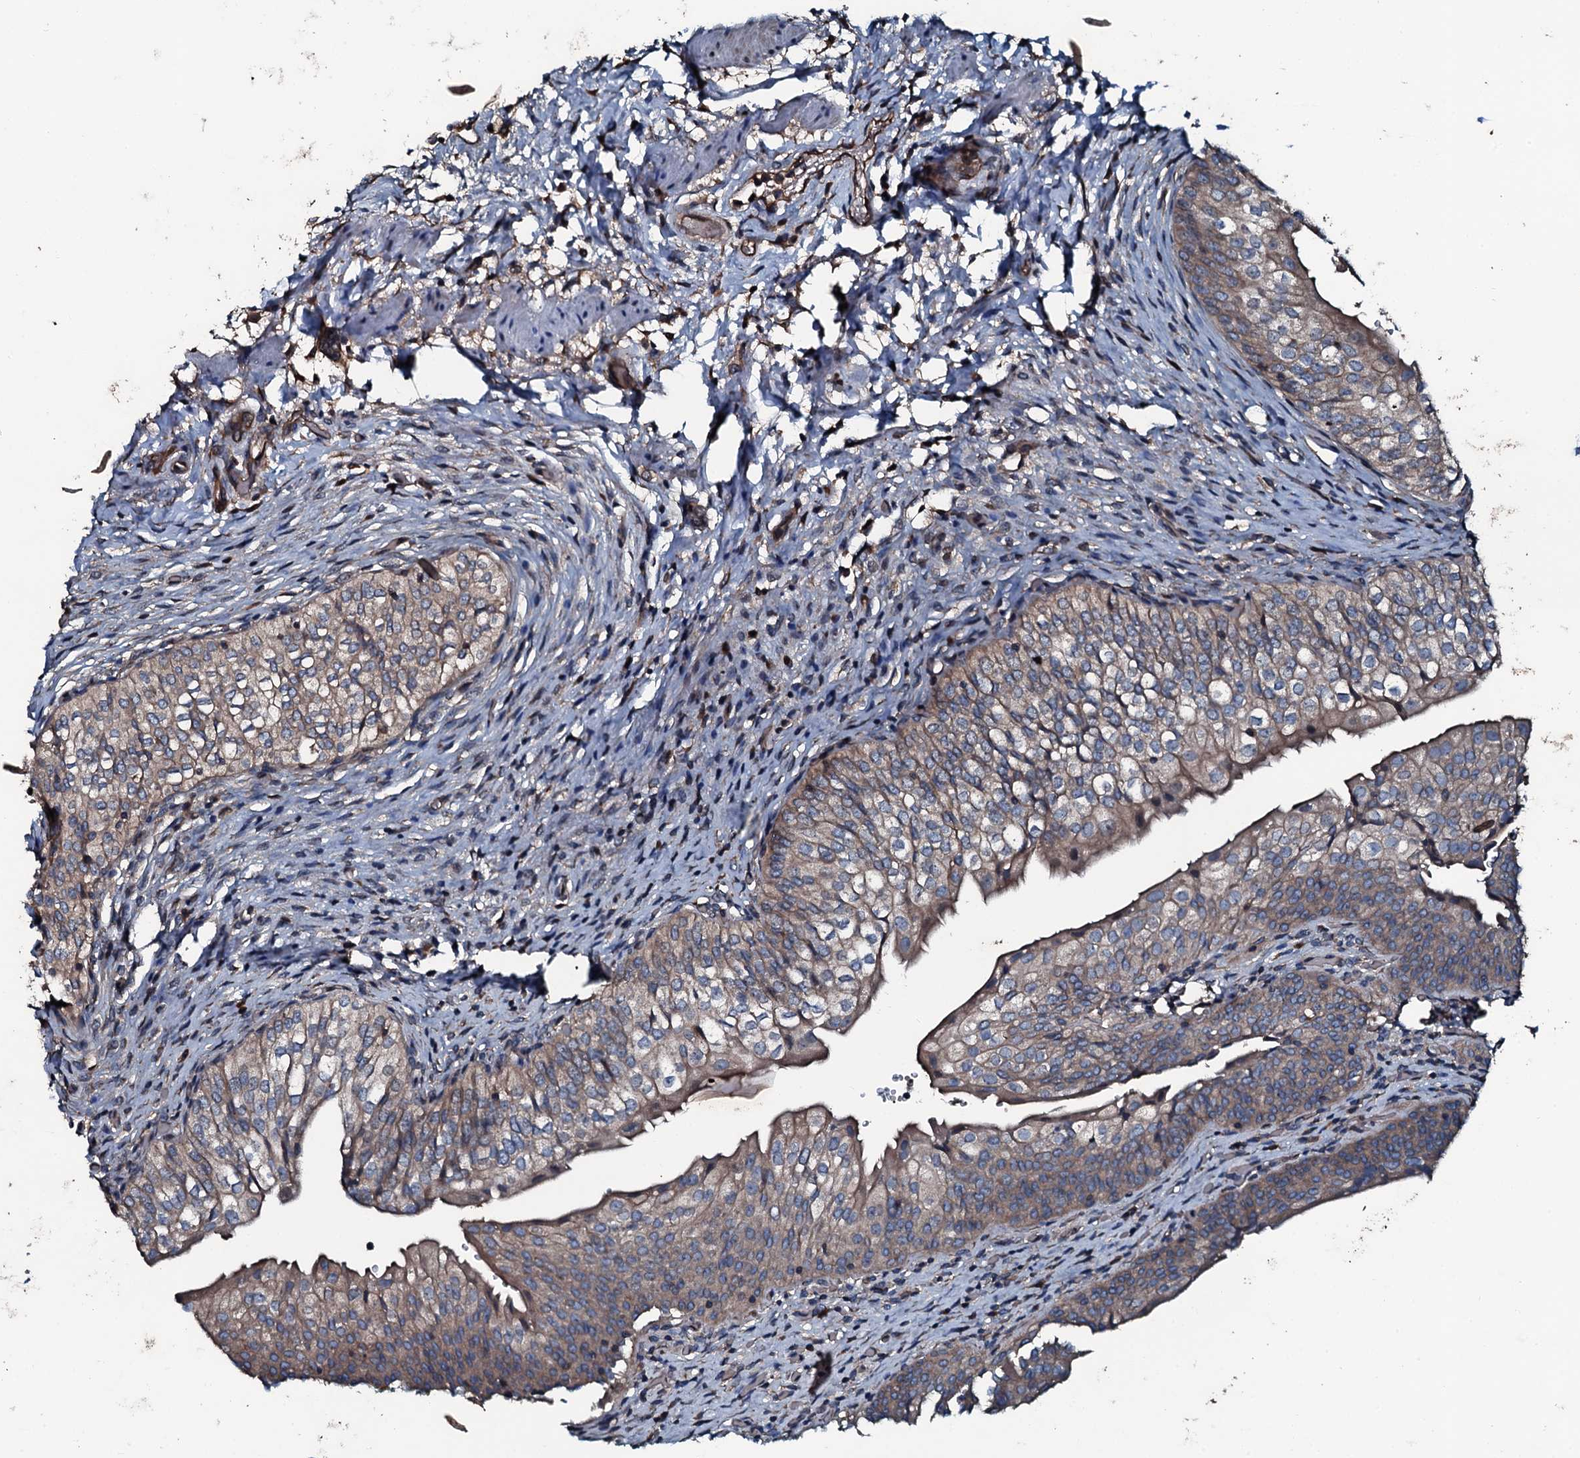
{"staining": {"intensity": "moderate", "quantity": "25%-75%", "location": "cytoplasmic/membranous"}, "tissue": "urinary bladder", "cell_type": "Urothelial cells", "image_type": "normal", "snomed": [{"axis": "morphology", "description": "Normal tissue, NOS"}, {"axis": "topography", "description": "Urinary bladder"}], "caption": "Immunohistochemistry (IHC) staining of normal urinary bladder, which displays medium levels of moderate cytoplasmic/membranous positivity in about 25%-75% of urothelial cells indicating moderate cytoplasmic/membranous protein positivity. The staining was performed using DAB (3,3'-diaminobenzidine) (brown) for protein detection and nuclei were counterstained in hematoxylin (blue).", "gene": "AARS1", "patient": {"sex": "male", "age": 55}}